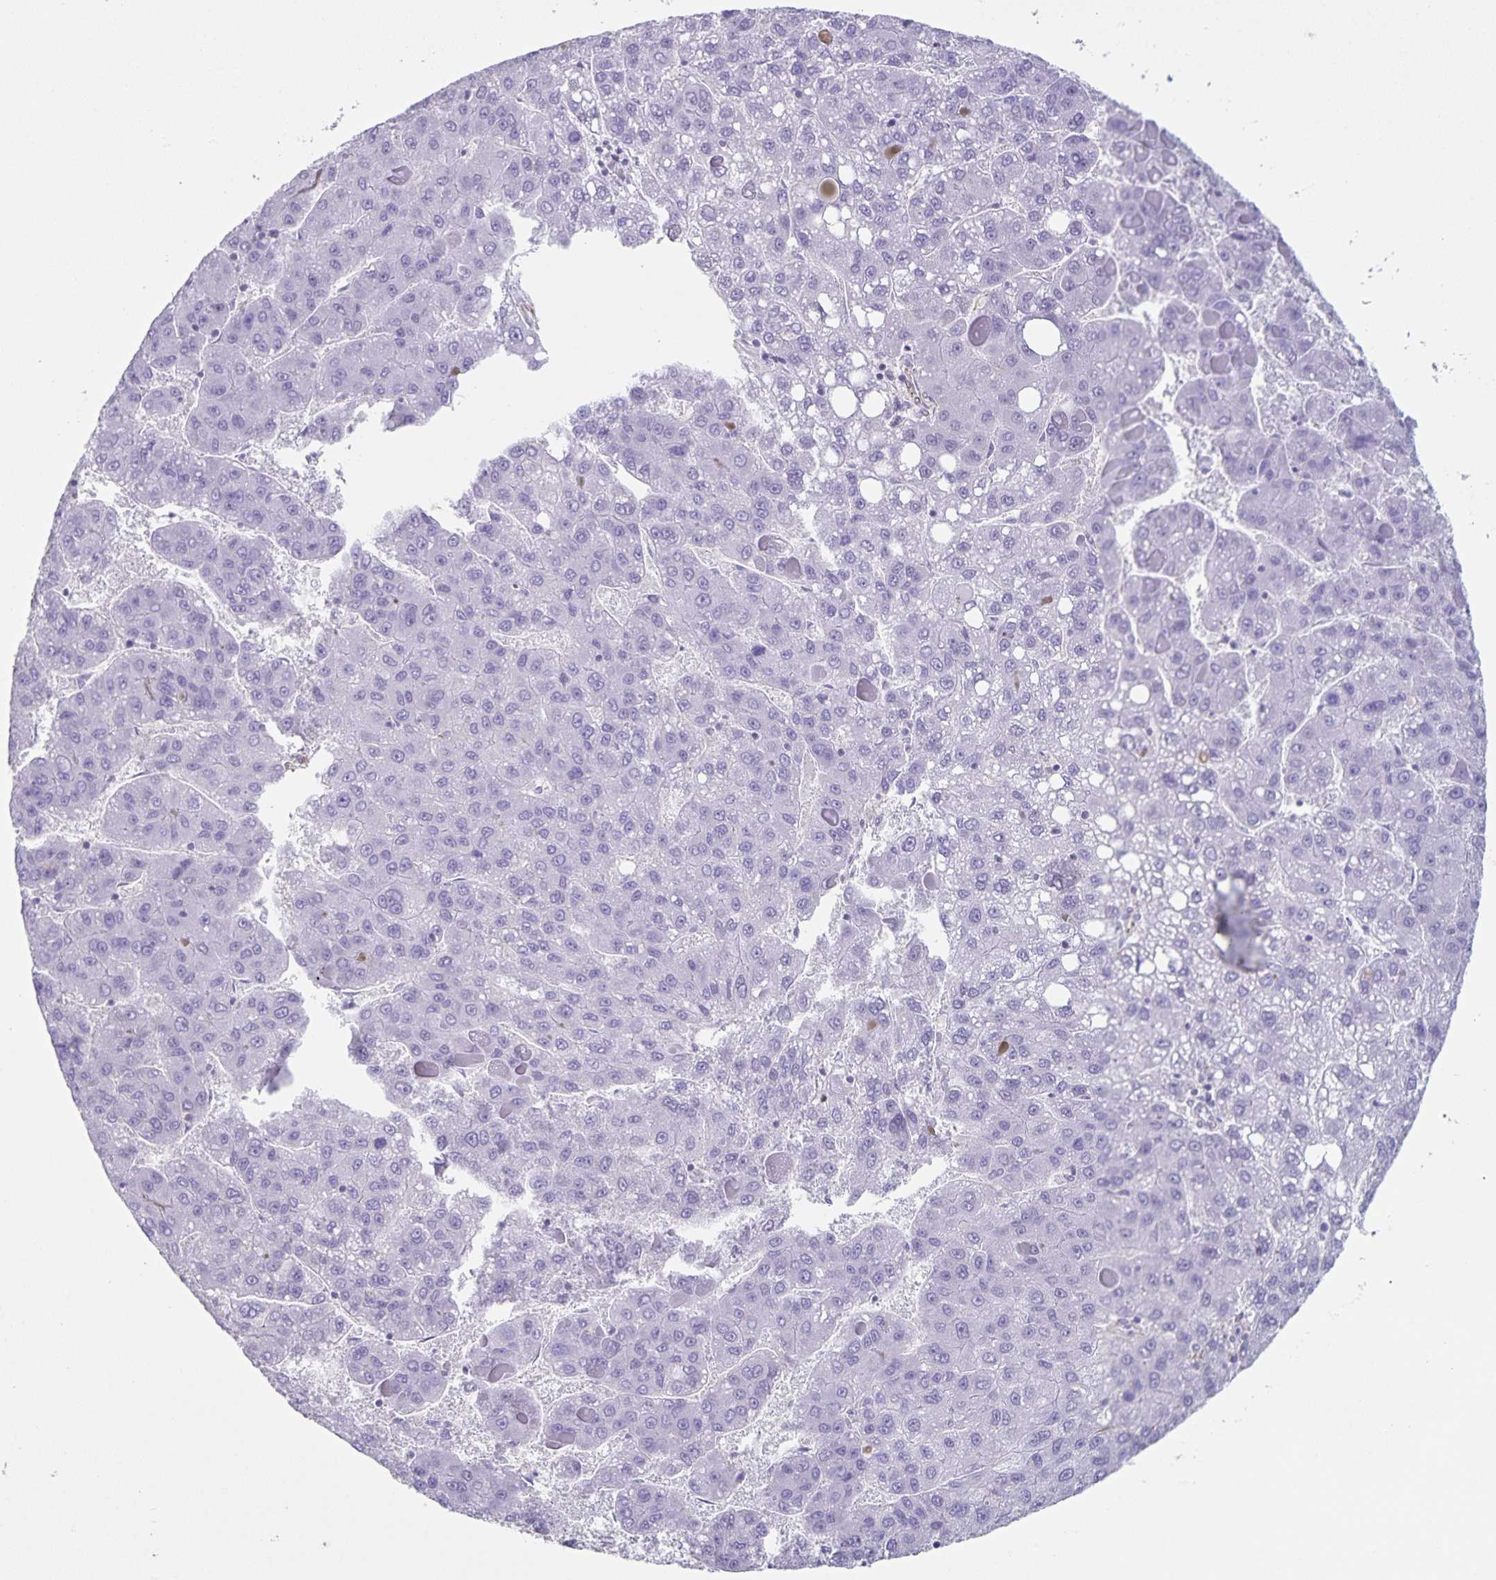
{"staining": {"intensity": "negative", "quantity": "none", "location": "none"}, "tissue": "liver cancer", "cell_type": "Tumor cells", "image_type": "cancer", "snomed": [{"axis": "morphology", "description": "Carcinoma, Hepatocellular, NOS"}, {"axis": "topography", "description": "Liver"}], "caption": "Tumor cells show no significant protein staining in liver hepatocellular carcinoma.", "gene": "SYNM", "patient": {"sex": "female", "age": 82}}